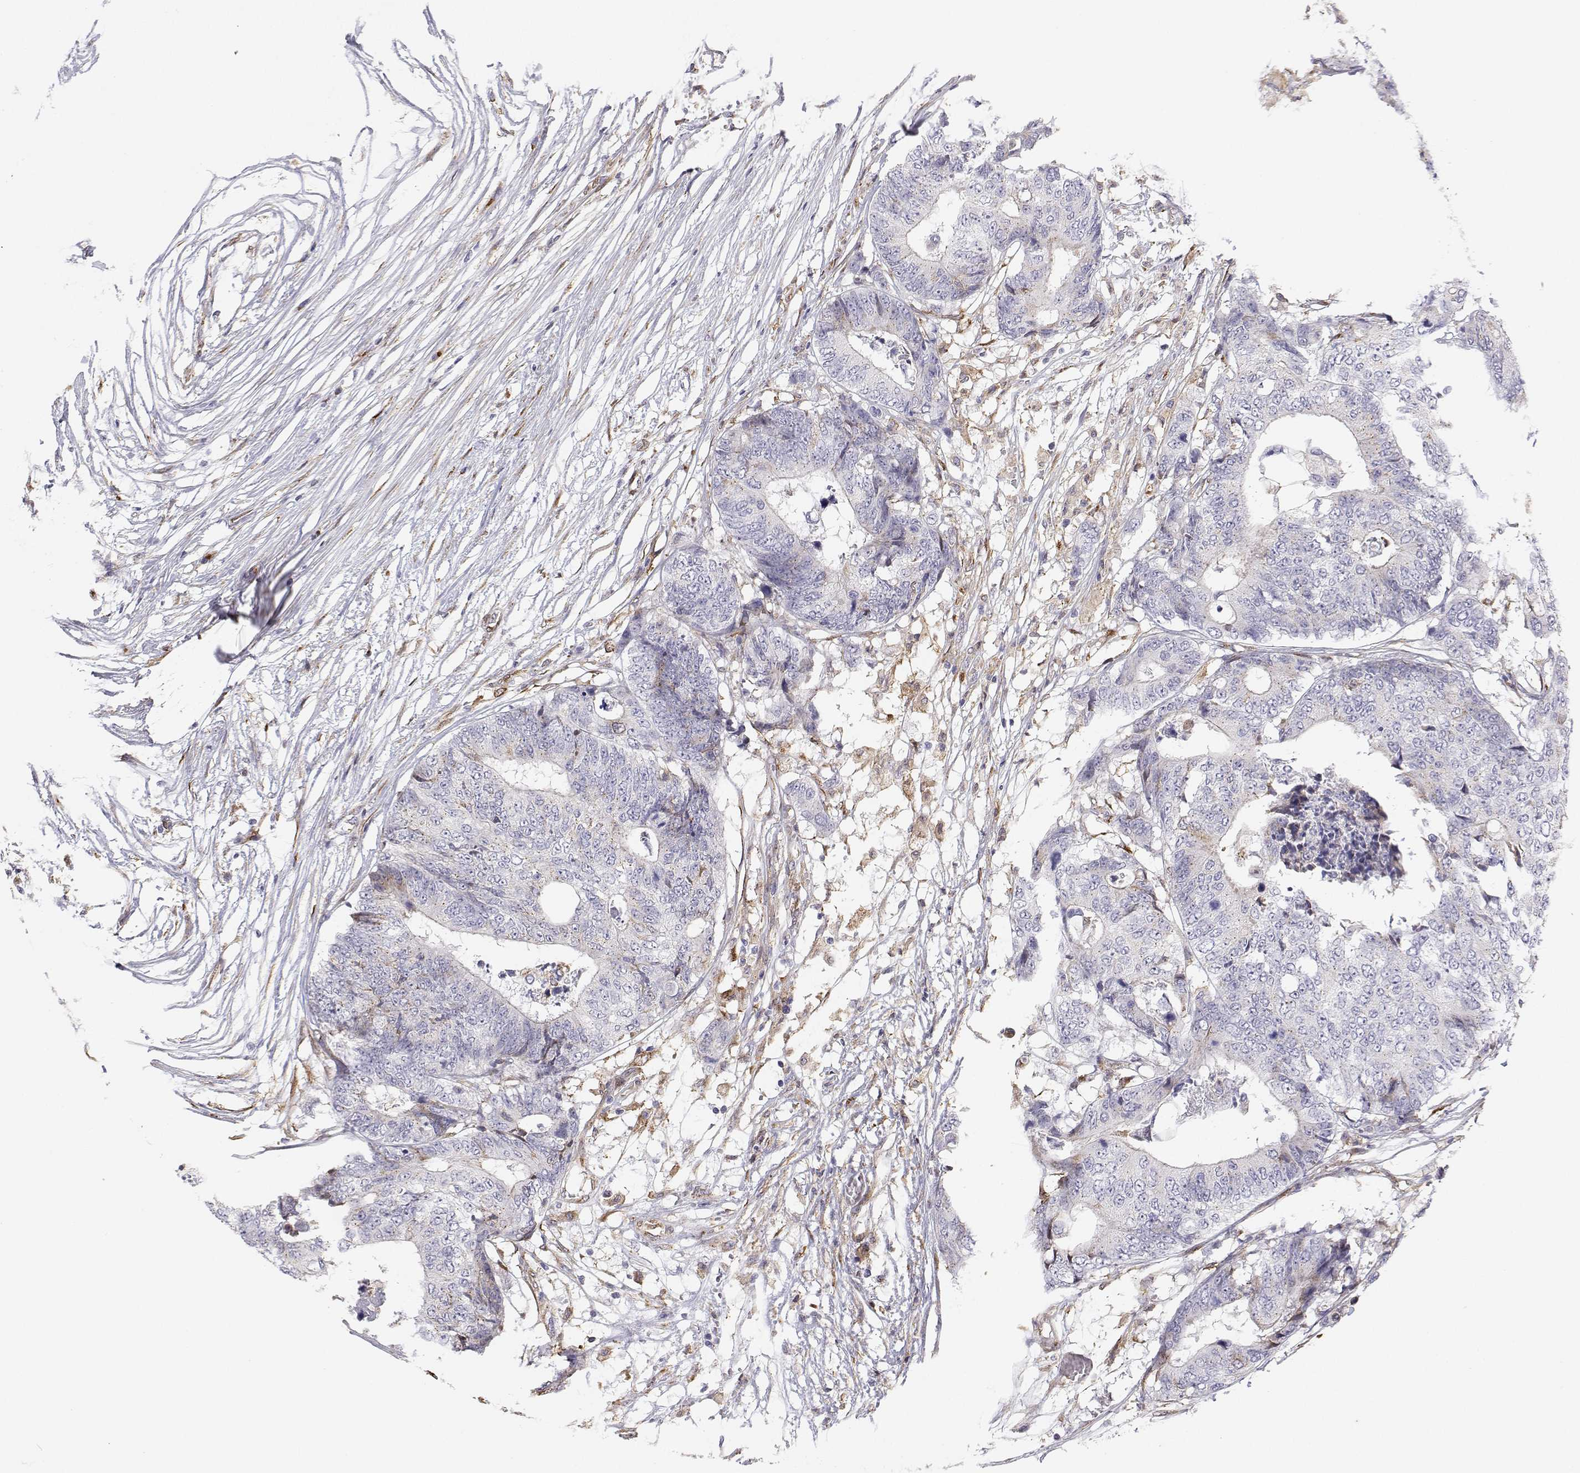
{"staining": {"intensity": "negative", "quantity": "none", "location": "none"}, "tissue": "colorectal cancer", "cell_type": "Tumor cells", "image_type": "cancer", "snomed": [{"axis": "morphology", "description": "Adenocarcinoma, NOS"}, {"axis": "topography", "description": "Colon"}], "caption": "Immunohistochemical staining of human colorectal cancer demonstrates no significant positivity in tumor cells. The staining is performed using DAB brown chromogen with nuclei counter-stained in using hematoxylin.", "gene": "STARD13", "patient": {"sex": "female", "age": 48}}